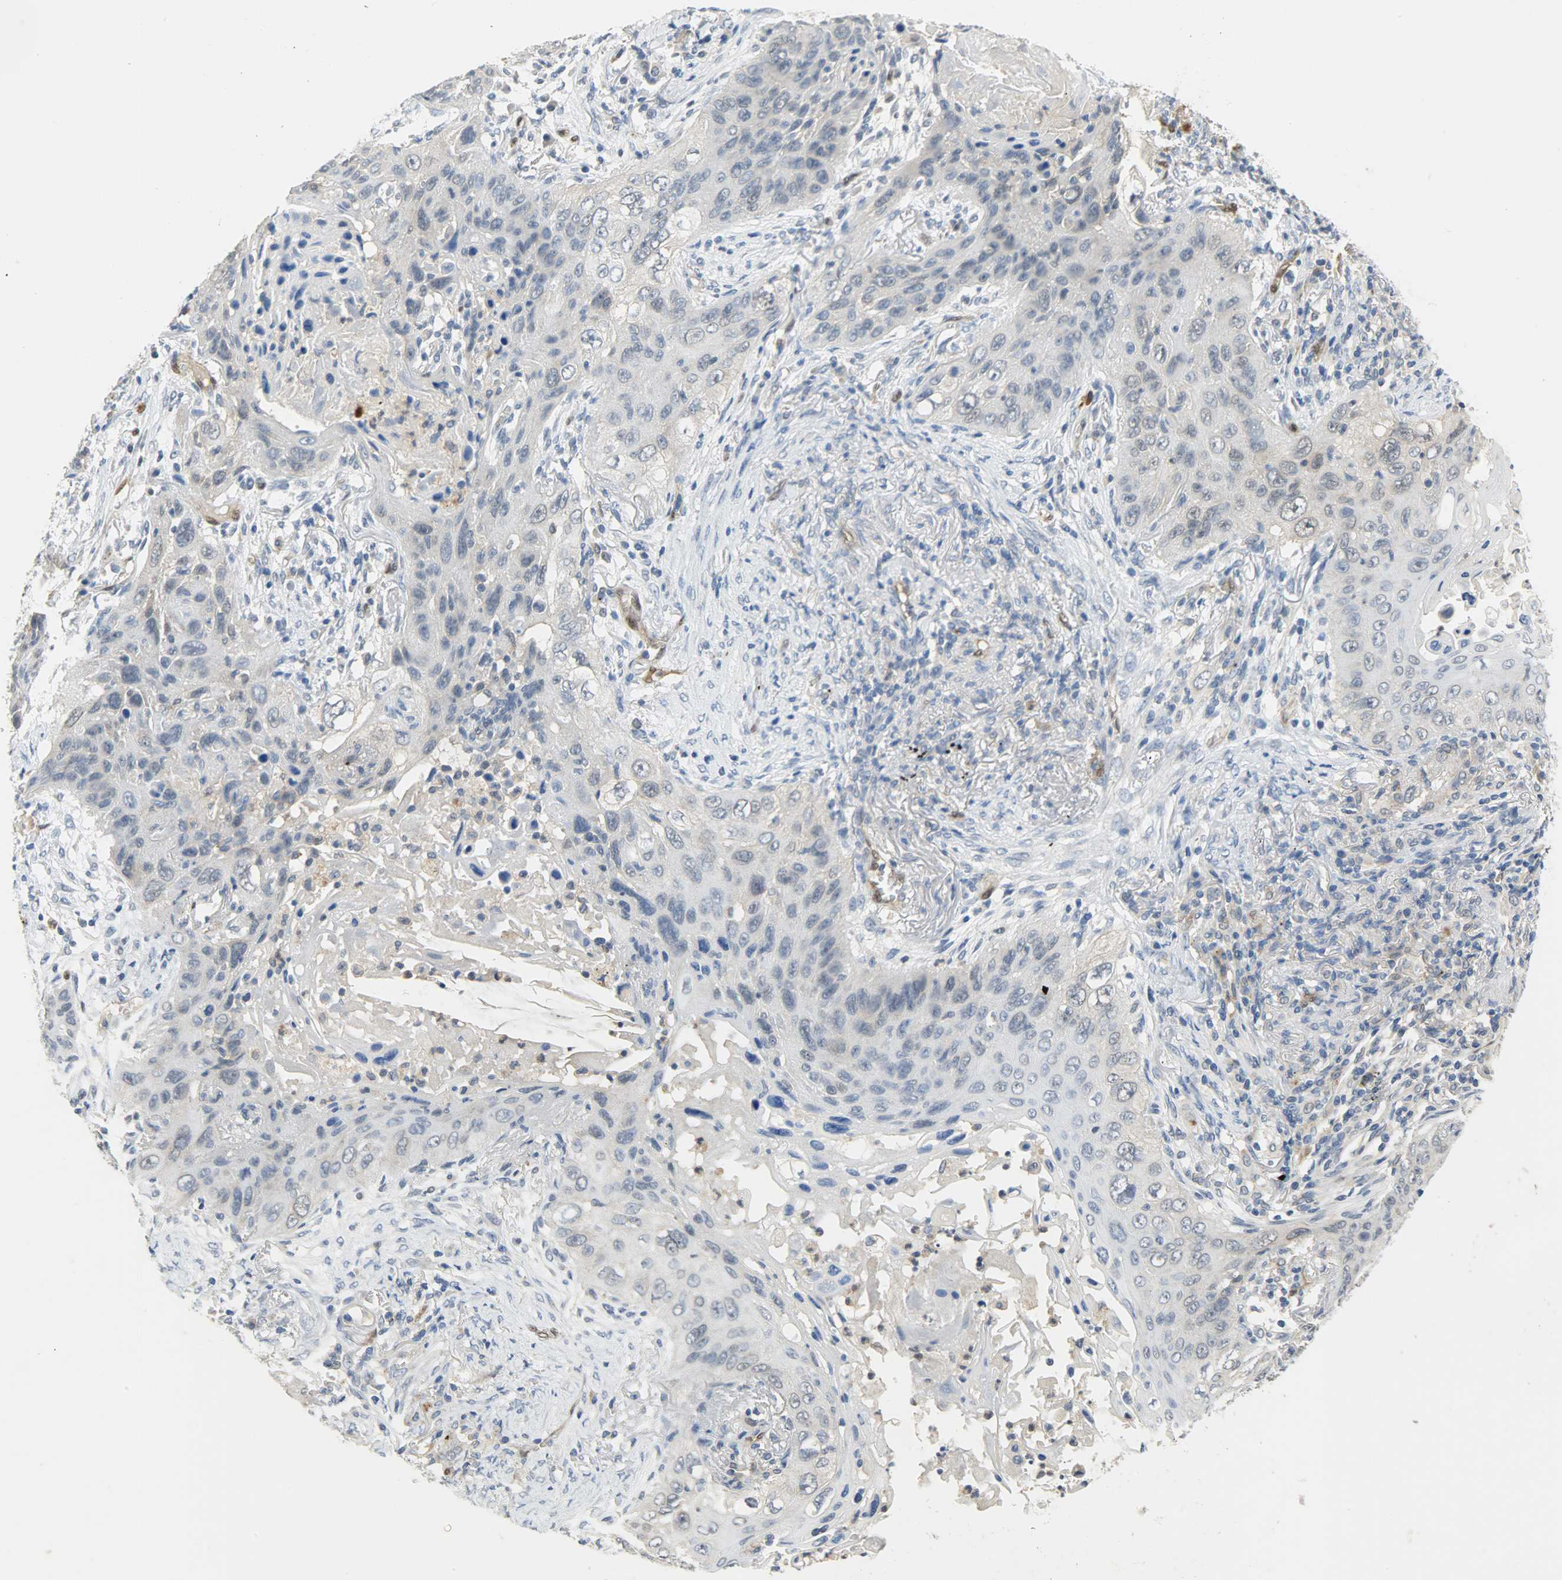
{"staining": {"intensity": "negative", "quantity": "none", "location": "none"}, "tissue": "lung cancer", "cell_type": "Tumor cells", "image_type": "cancer", "snomed": [{"axis": "morphology", "description": "Squamous cell carcinoma, NOS"}, {"axis": "topography", "description": "Lung"}], "caption": "Human lung squamous cell carcinoma stained for a protein using immunohistochemistry (IHC) displays no expression in tumor cells.", "gene": "FKBP1A", "patient": {"sex": "female", "age": 67}}